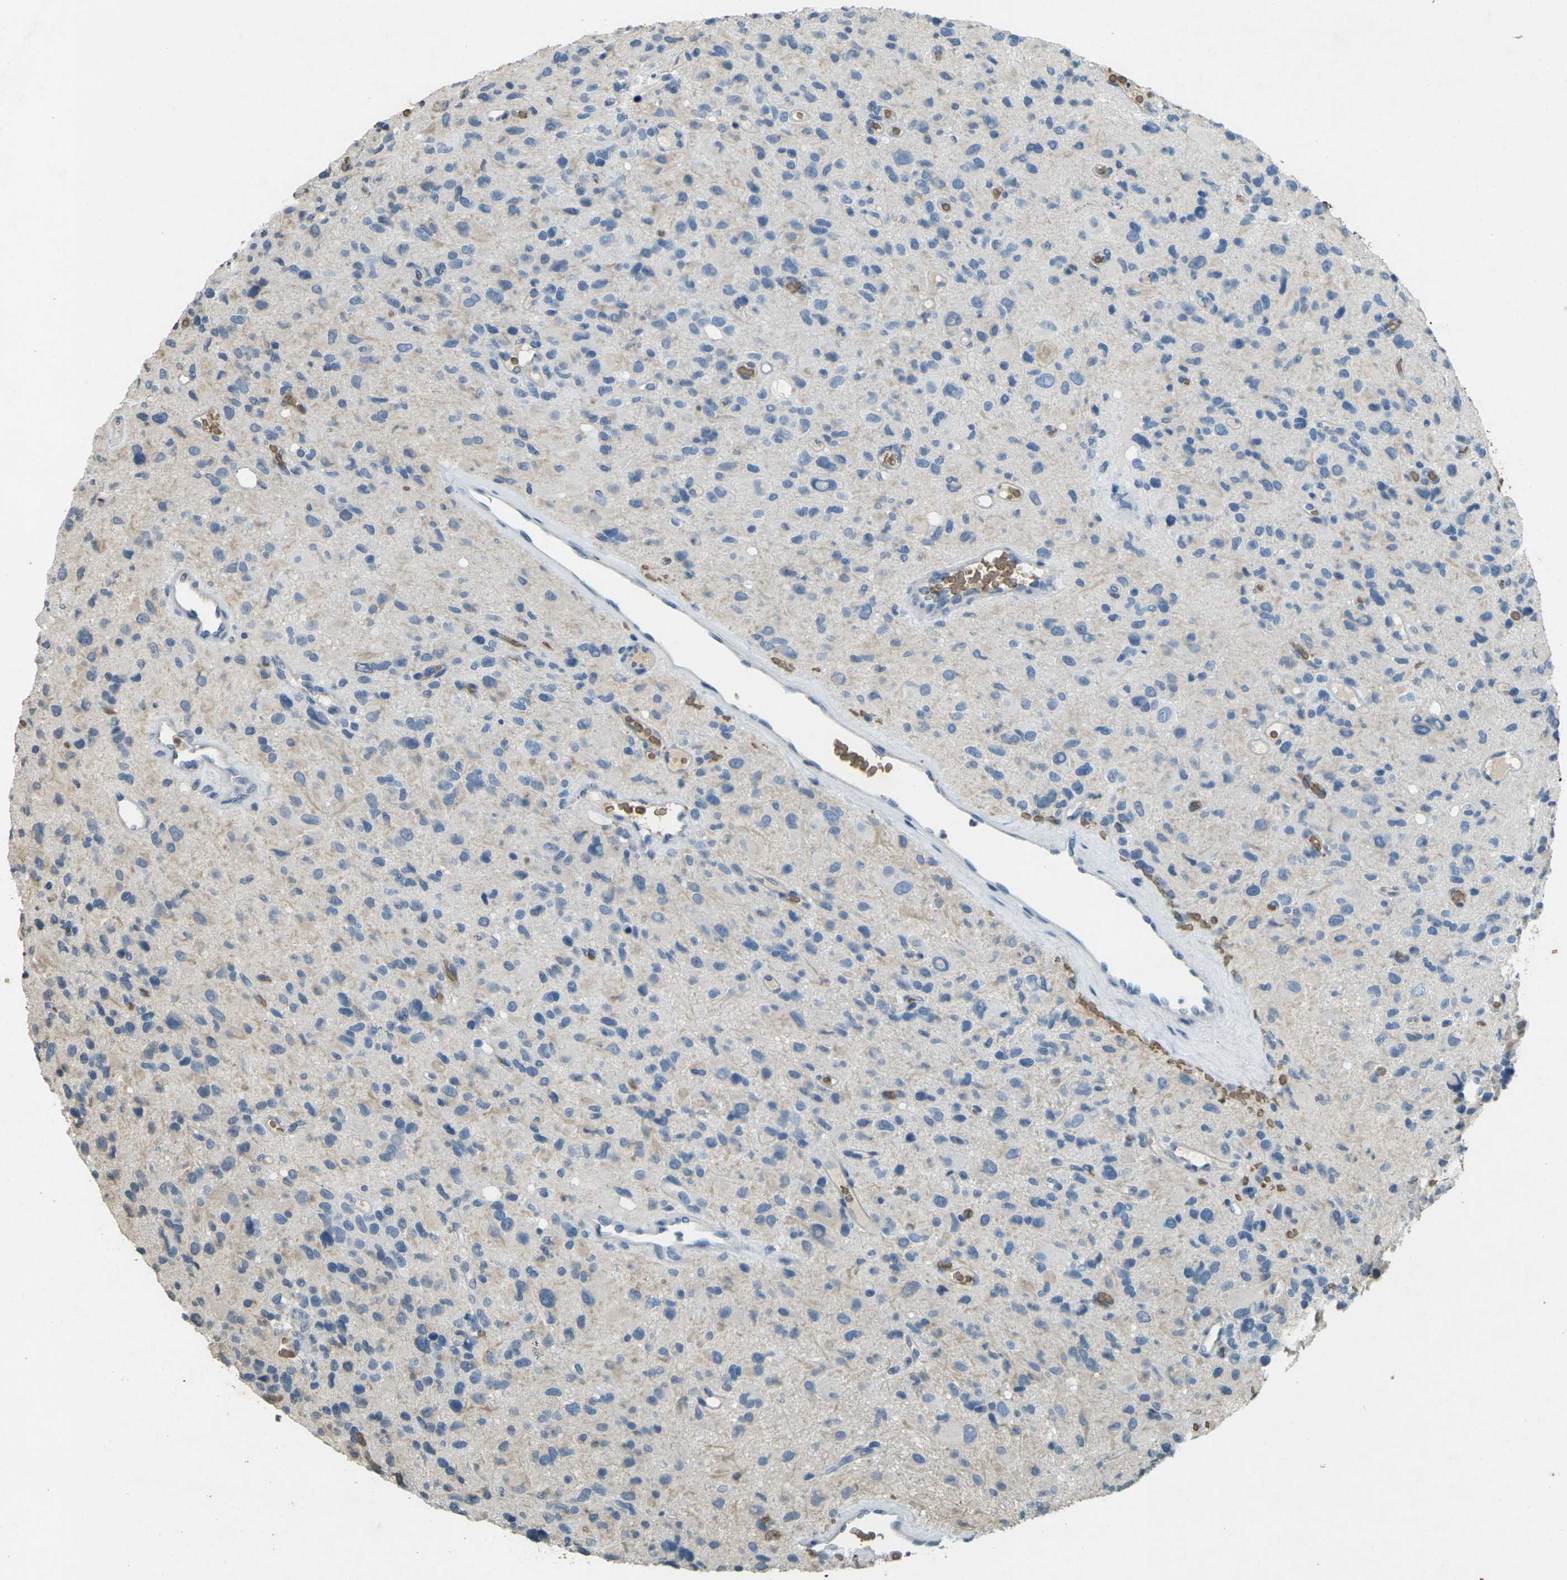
{"staining": {"intensity": "negative", "quantity": "none", "location": "none"}, "tissue": "glioma", "cell_type": "Tumor cells", "image_type": "cancer", "snomed": [{"axis": "morphology", "description": "Glioma, malignant, High grade"}, {"axis": "topography", "description": "Brain"}], "caption": "Tumor cells are negative for brown protein staining in malignant high-grade glioma.", "gene": "HBB", "patient": {"sex": "male", "age": 48}}